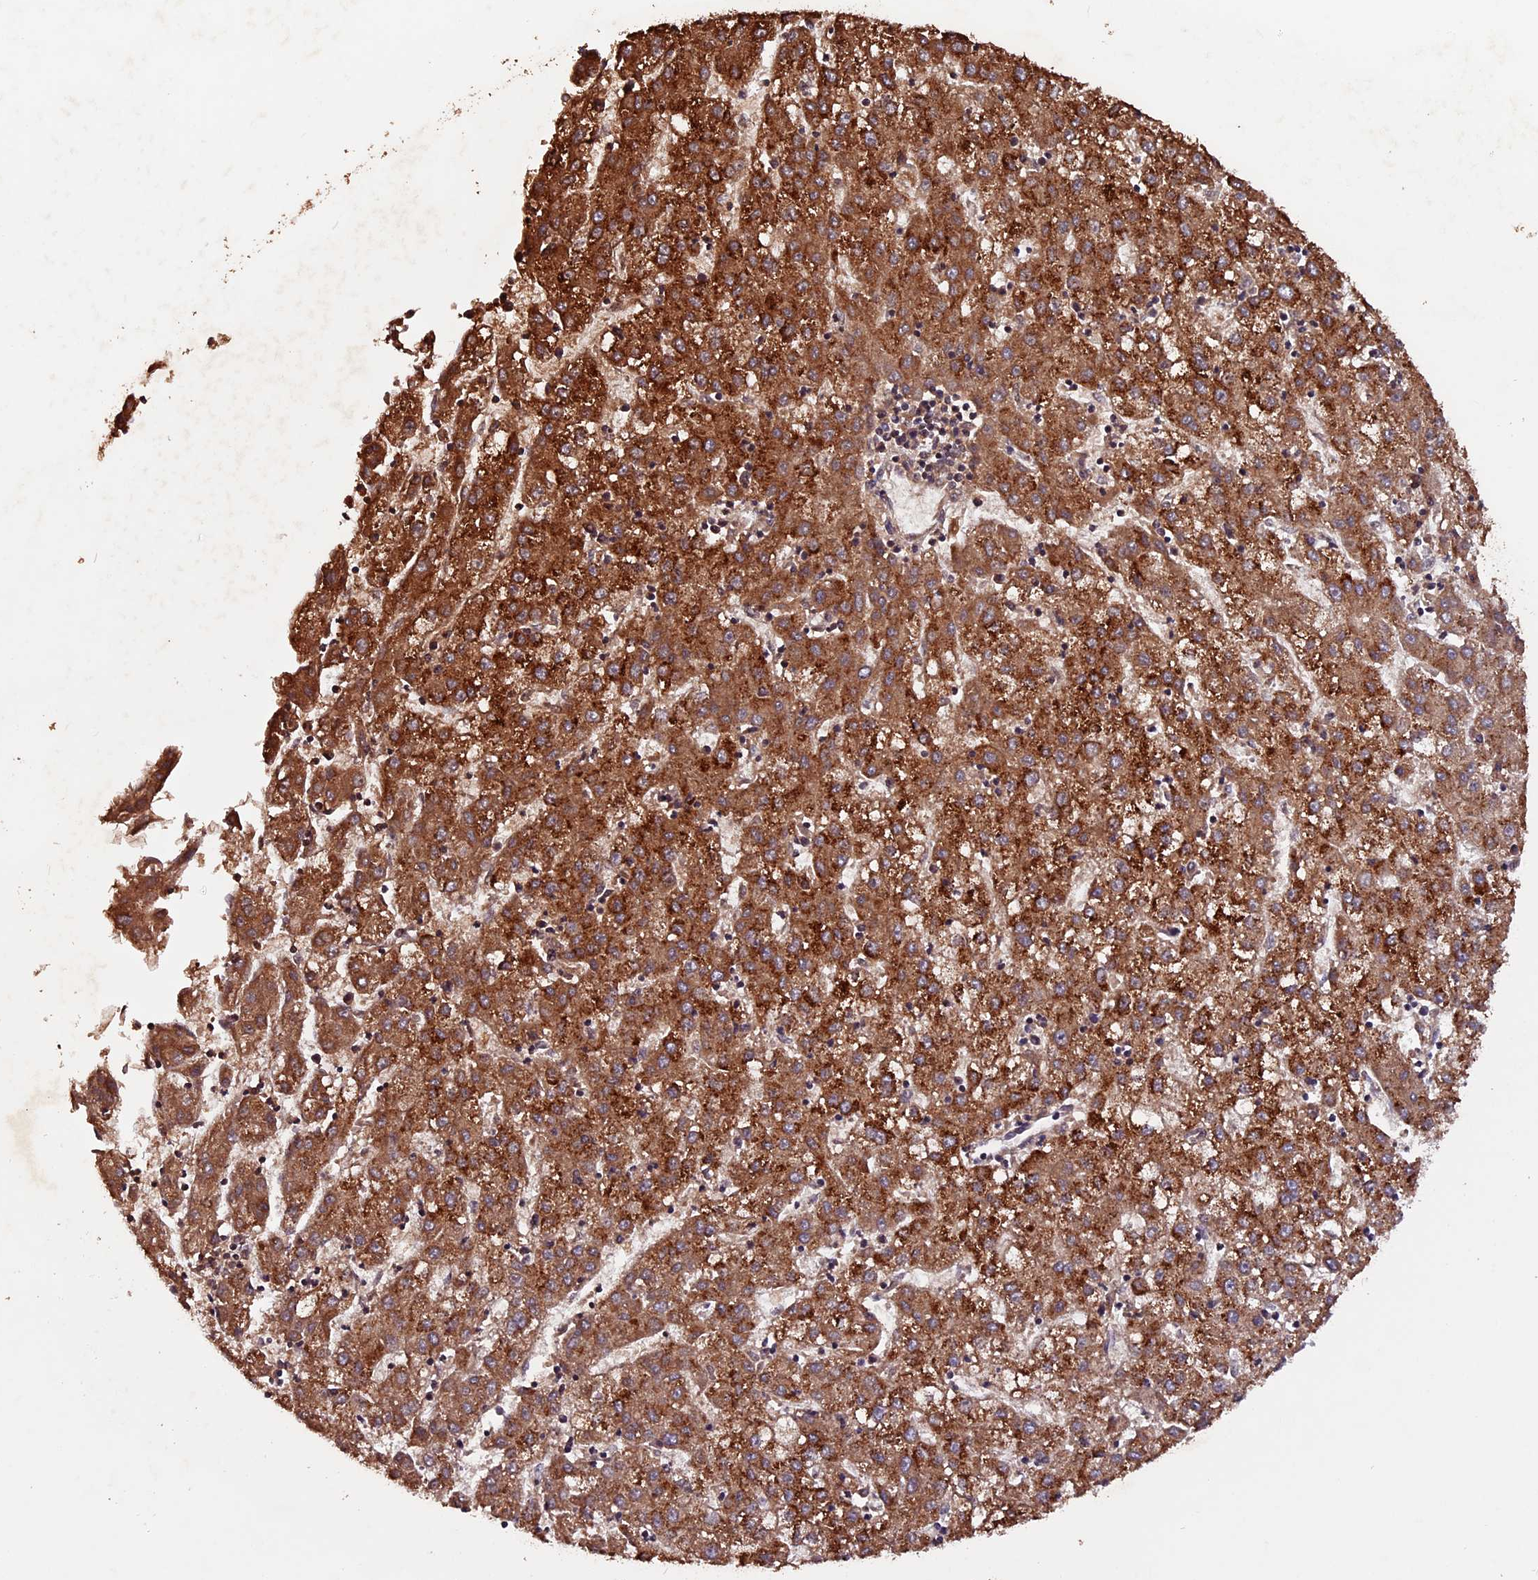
{"staining": {"intensity": "strong", "quantity": ">75%", "location": "cytoplasmic/membranous"}, "tissue": "liver cancer", "cell_type": "Tumor cells", "image_type": "cancer", "snomed": [{"axis": "morphology", "description": "Carcinoma, Hepatocellular, NOS"}, {"axis": "topography", "description": "Liver"}], "caption": "Approximately >75% of tumor cells in hepatocellular carcinoma (liver) reveal strong cytoplasmic/membranous protein expression as visualized by brown immunohistochemical staining.", "gene": "ZNF598", "patient": {"sex": "male", "age": 72}}